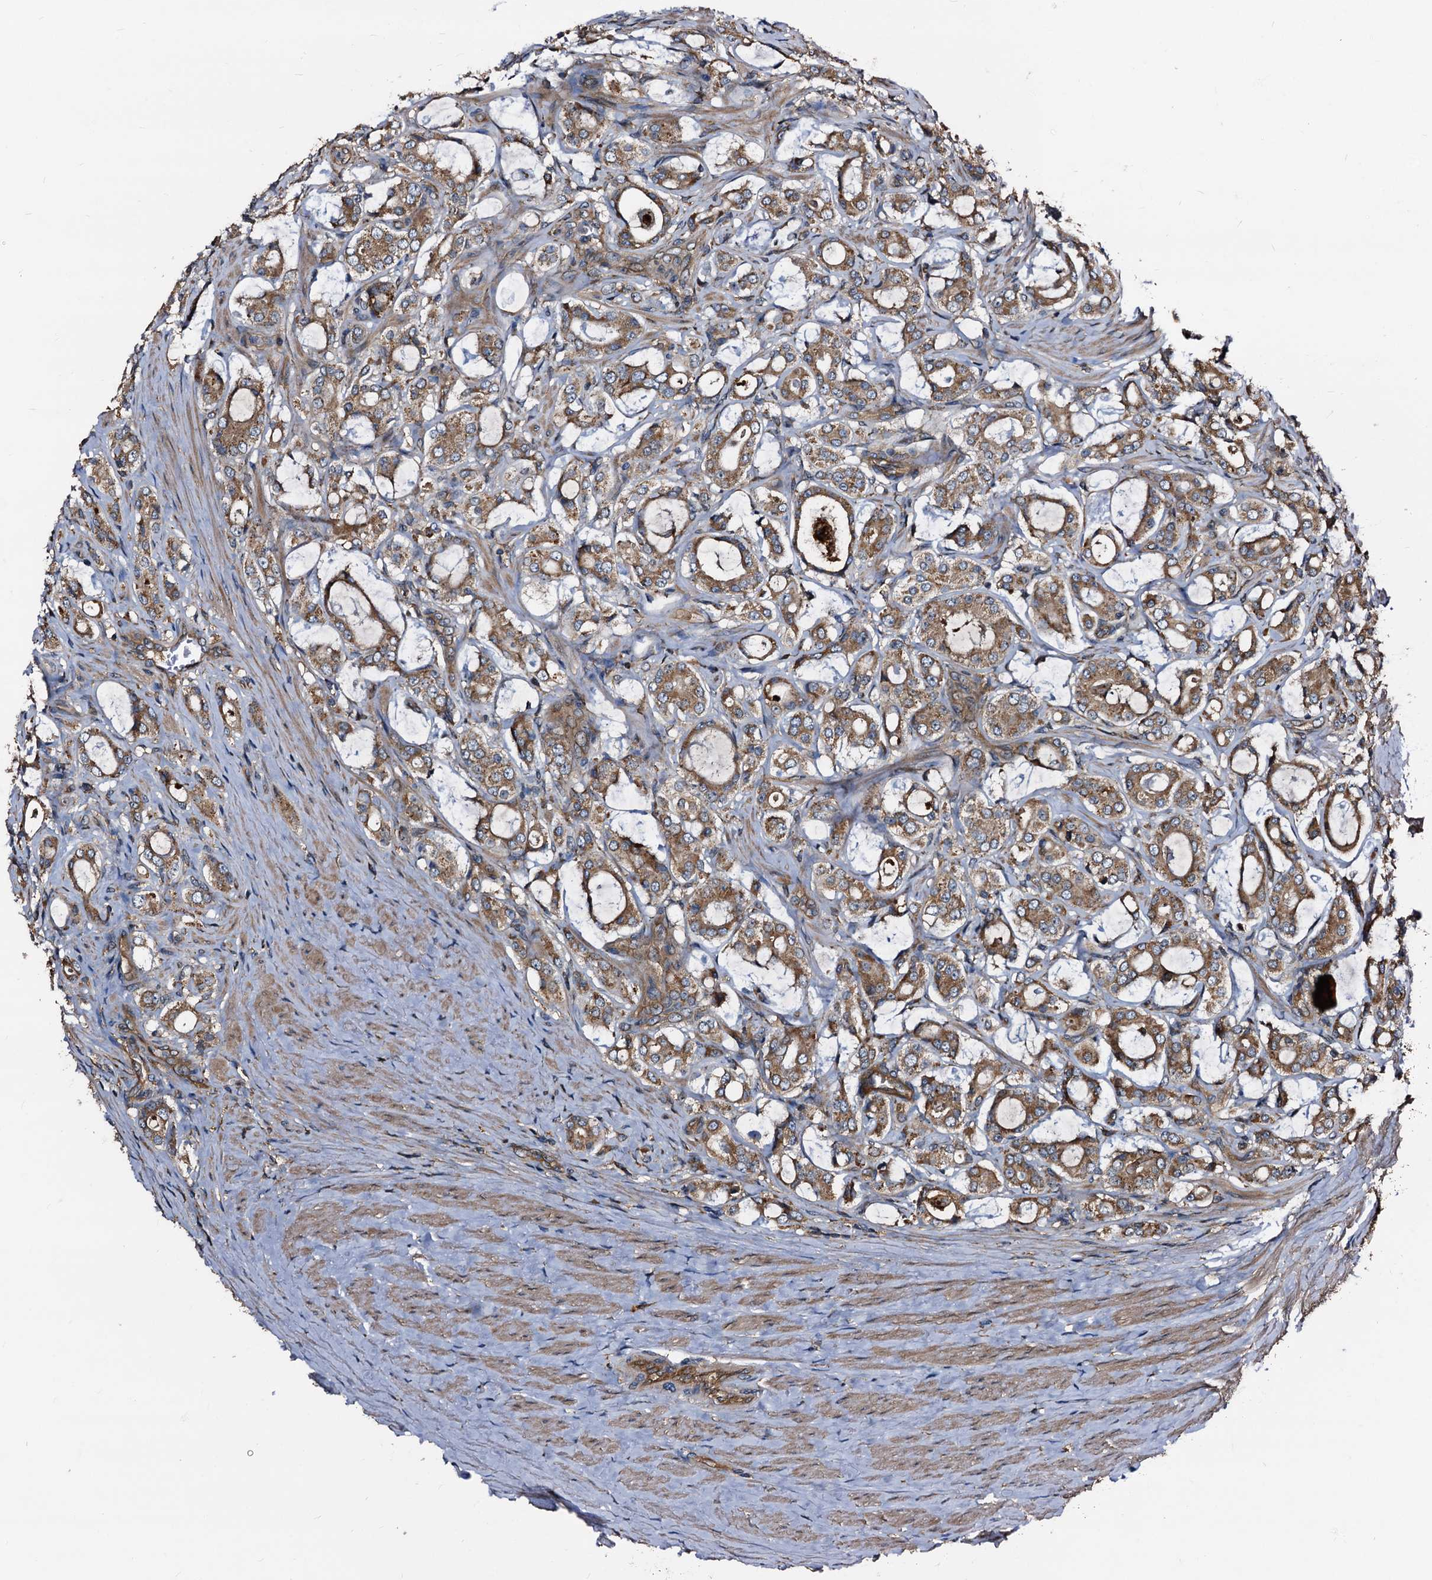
{"staining": {"intensity": "moderate", "quantity": ">75%", "location": "cytoplasmic/membranous"}, "tissue": "prostate cancer", "cell_type": "Tumor cells", "image_type": "cancer", "snomed": [{"axis": "morphology", "description": "Adenocarcinoma, High grade"}, {"axis": "topography", "description": "Prostate"}], "caption": "Brown immunohistochemical staining in human prostate cancer (high-grade adenocarcinoma) shows moderate cytoplasmic/membranous staining in approximately >75% of tumor cells. The staining is performed using DAB (3,3'-diaminobenzidine) brown chromogen to label protein expression. The nuclei are counter-stained blue using hematoxylin.", "gene": "PEX5", "patient": {"sex": "male", "age": 63}}